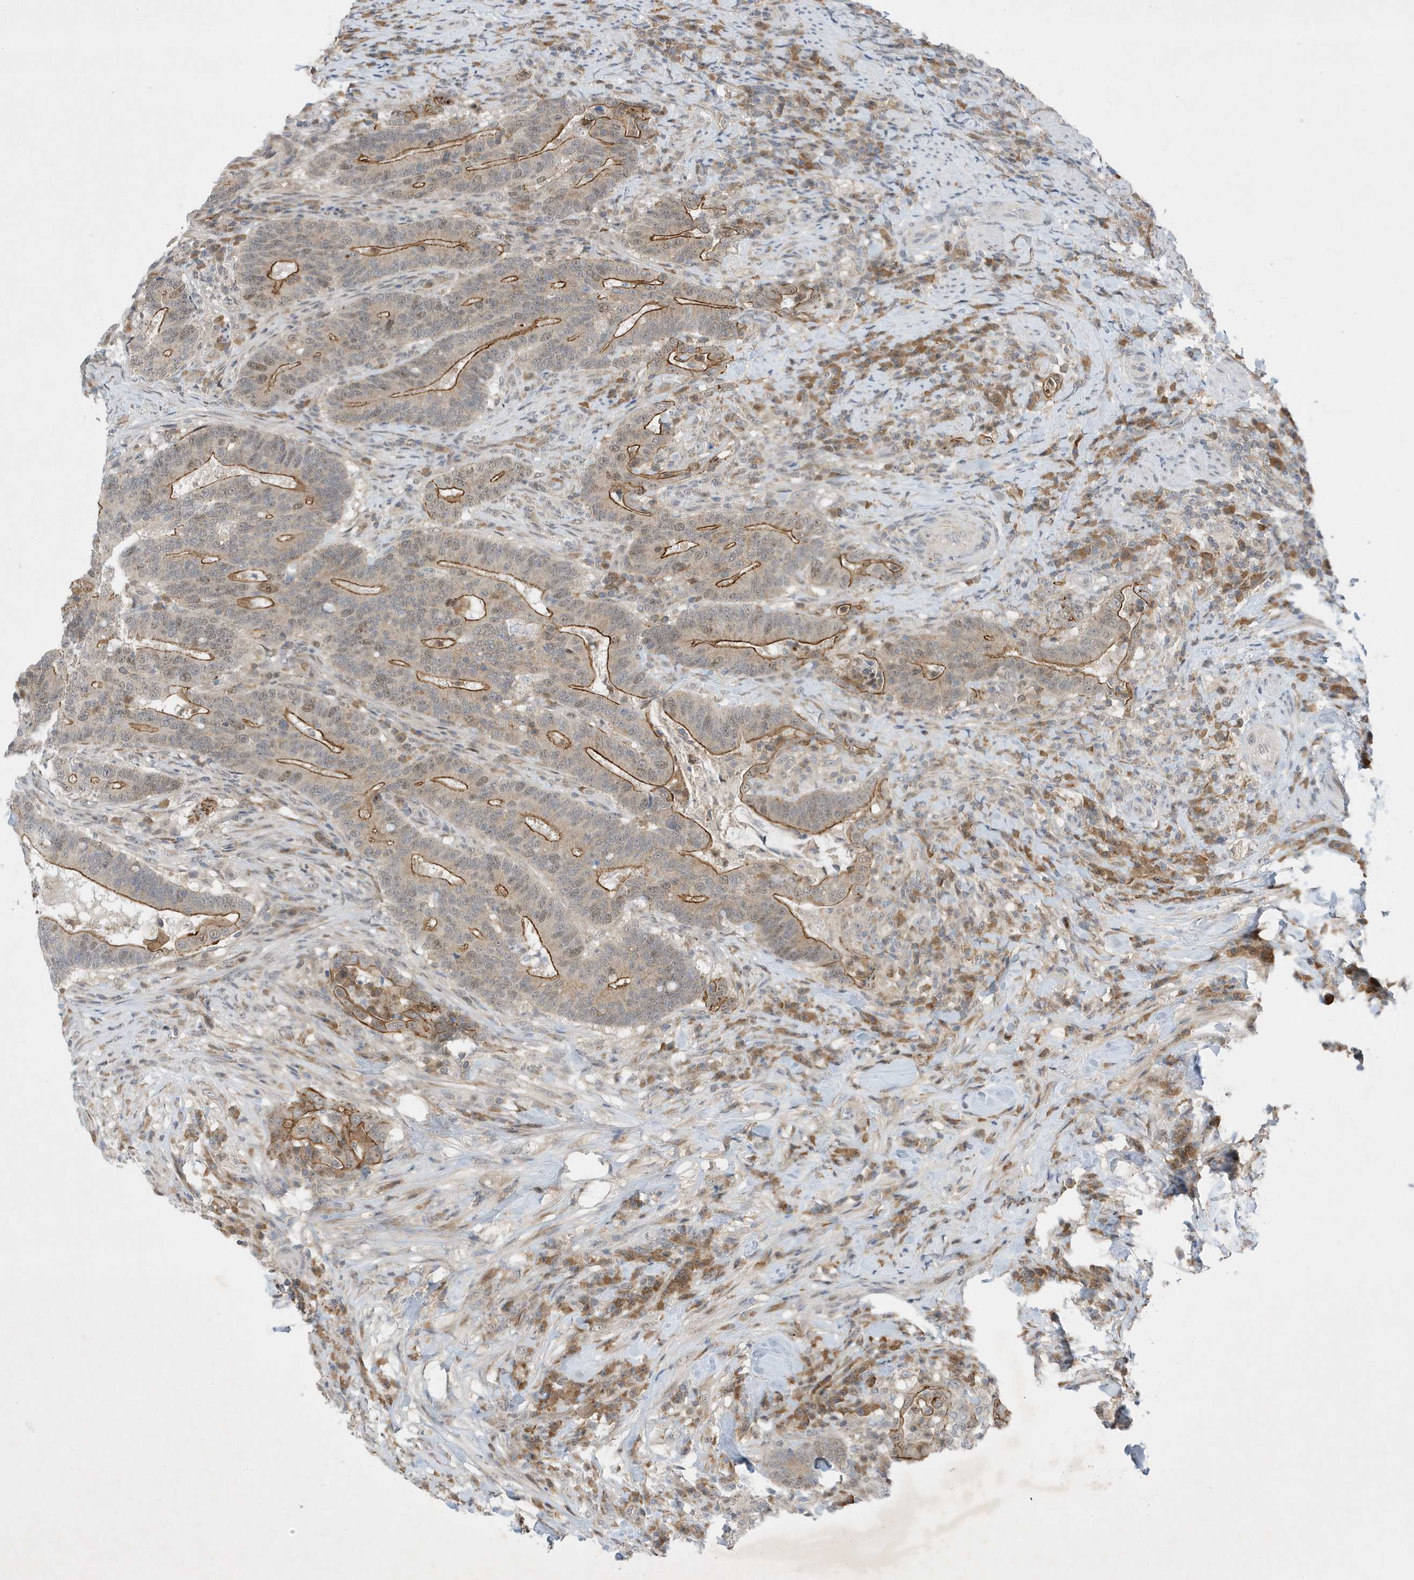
{"staining": {"intensity": "moderate", "quantity": "25%-75%", "location": "cytoplasmic/membranous"}, "tissue": "colorectal cancer", "cell_type": "Tumor cells", "image_type": "cancer", "snomed": [{"axis": "morphology", "description": "Adenocarcinoma, NOS"}, {"axis": "topography", "description": "Colon"}], "caption": "Immunohistochemical staining of colorectal cancer (adenocarcinoma) shows medium levels of moderate cytoplasmic/membranous protein staining in approximately 25%-75% of tumor cells.", "gene": "MAST3", "patient": {"sex": "female", "age": 66}}